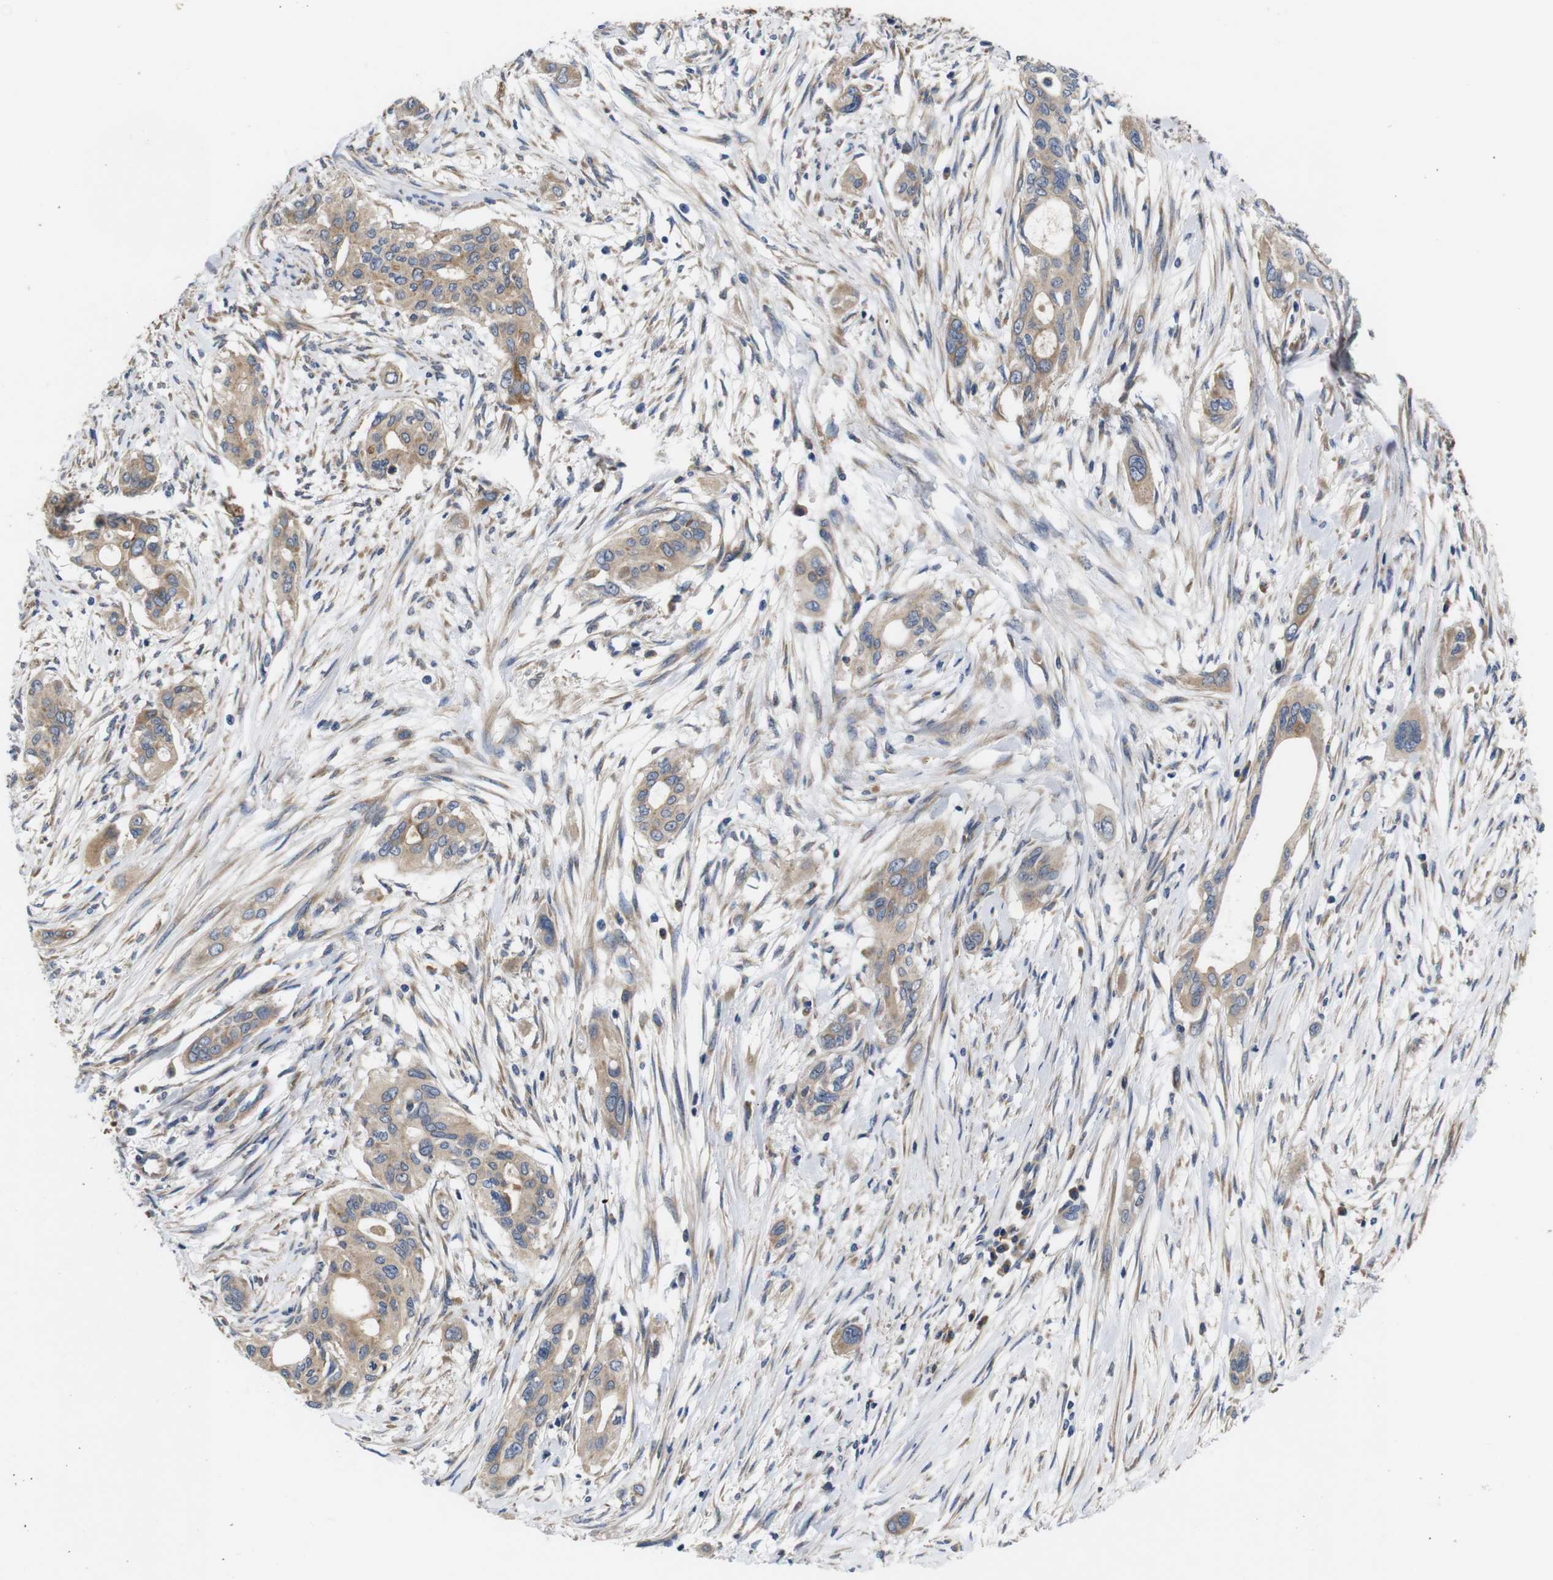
{"staining": {"intensity": "weak", "quantity": ">75%", "location": "cytoplasmic/membranous"}, "tissue": "pancreatic cancer", "cell_type": "Tumor cells", "image_type": "cancer", "snomed": [{"axis": "morphology", "description": "Adenocarcinoma, NOS"}, {"axis": "topography", "description": "Pancreas"}], "caption": "Weak cytoplasmic/membranous positivity is seen in about >75% of tumor cells in pancreatic cancer.", "gene": "MARCHF7", "patient": {"sex": "female", "age": 60}}